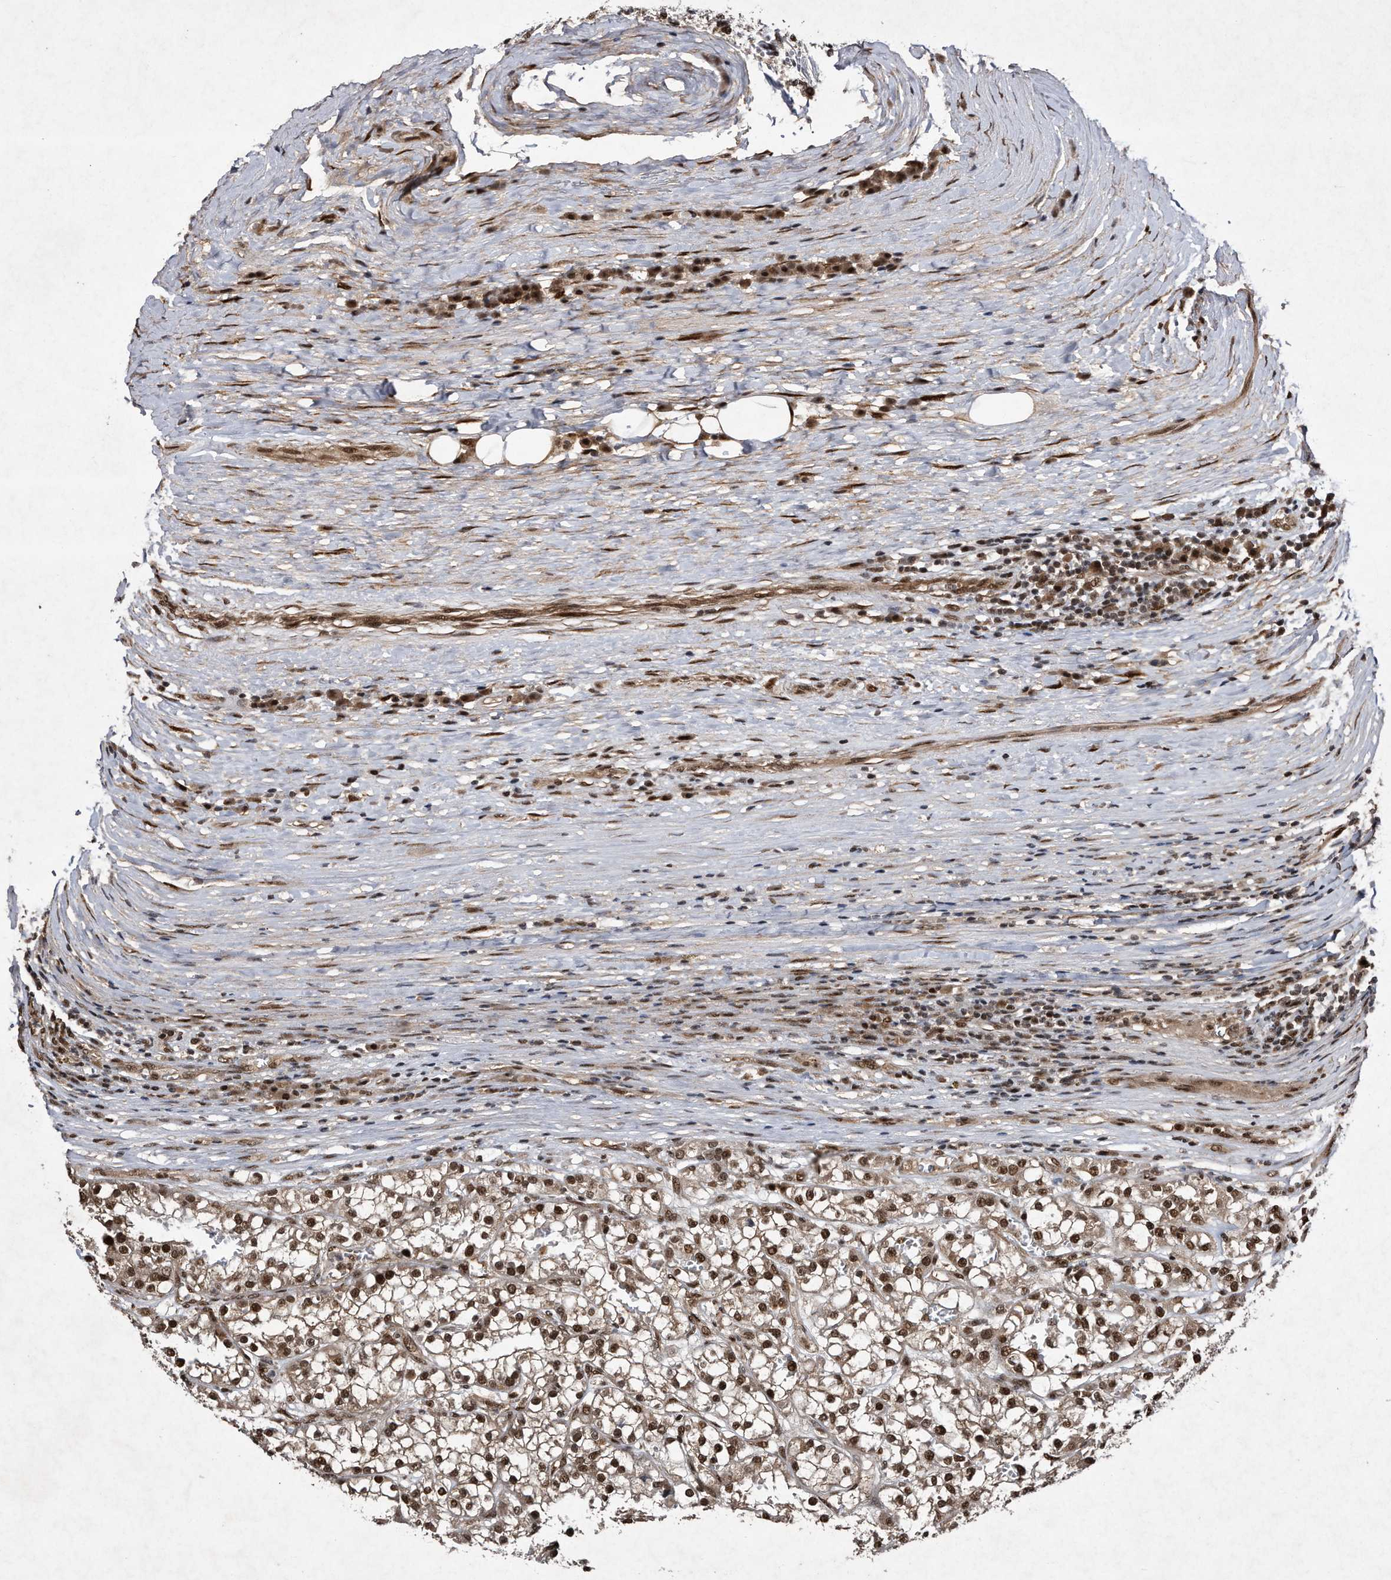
{"staining": {"intensity": "moderate", "quantity": ">75%", "location": "nuclear"}, "tissue": "renal cancer", "cell_type": "Tumor cells", "image_type": "cancer", "snomed": [{"axis": "morphology", "description": "Adenocarcinoma, NOS"}, {"axis": "topography", "description": "Kidney"}], "caption": "Immunohistochemical staining of renal cancer (adenocarcinoma) displays medium levels of moderate nuclear protein staining in about >75% of tumor cells.", "gene": "RAD23B", "patient": {"sex": "female", "age": 52}}